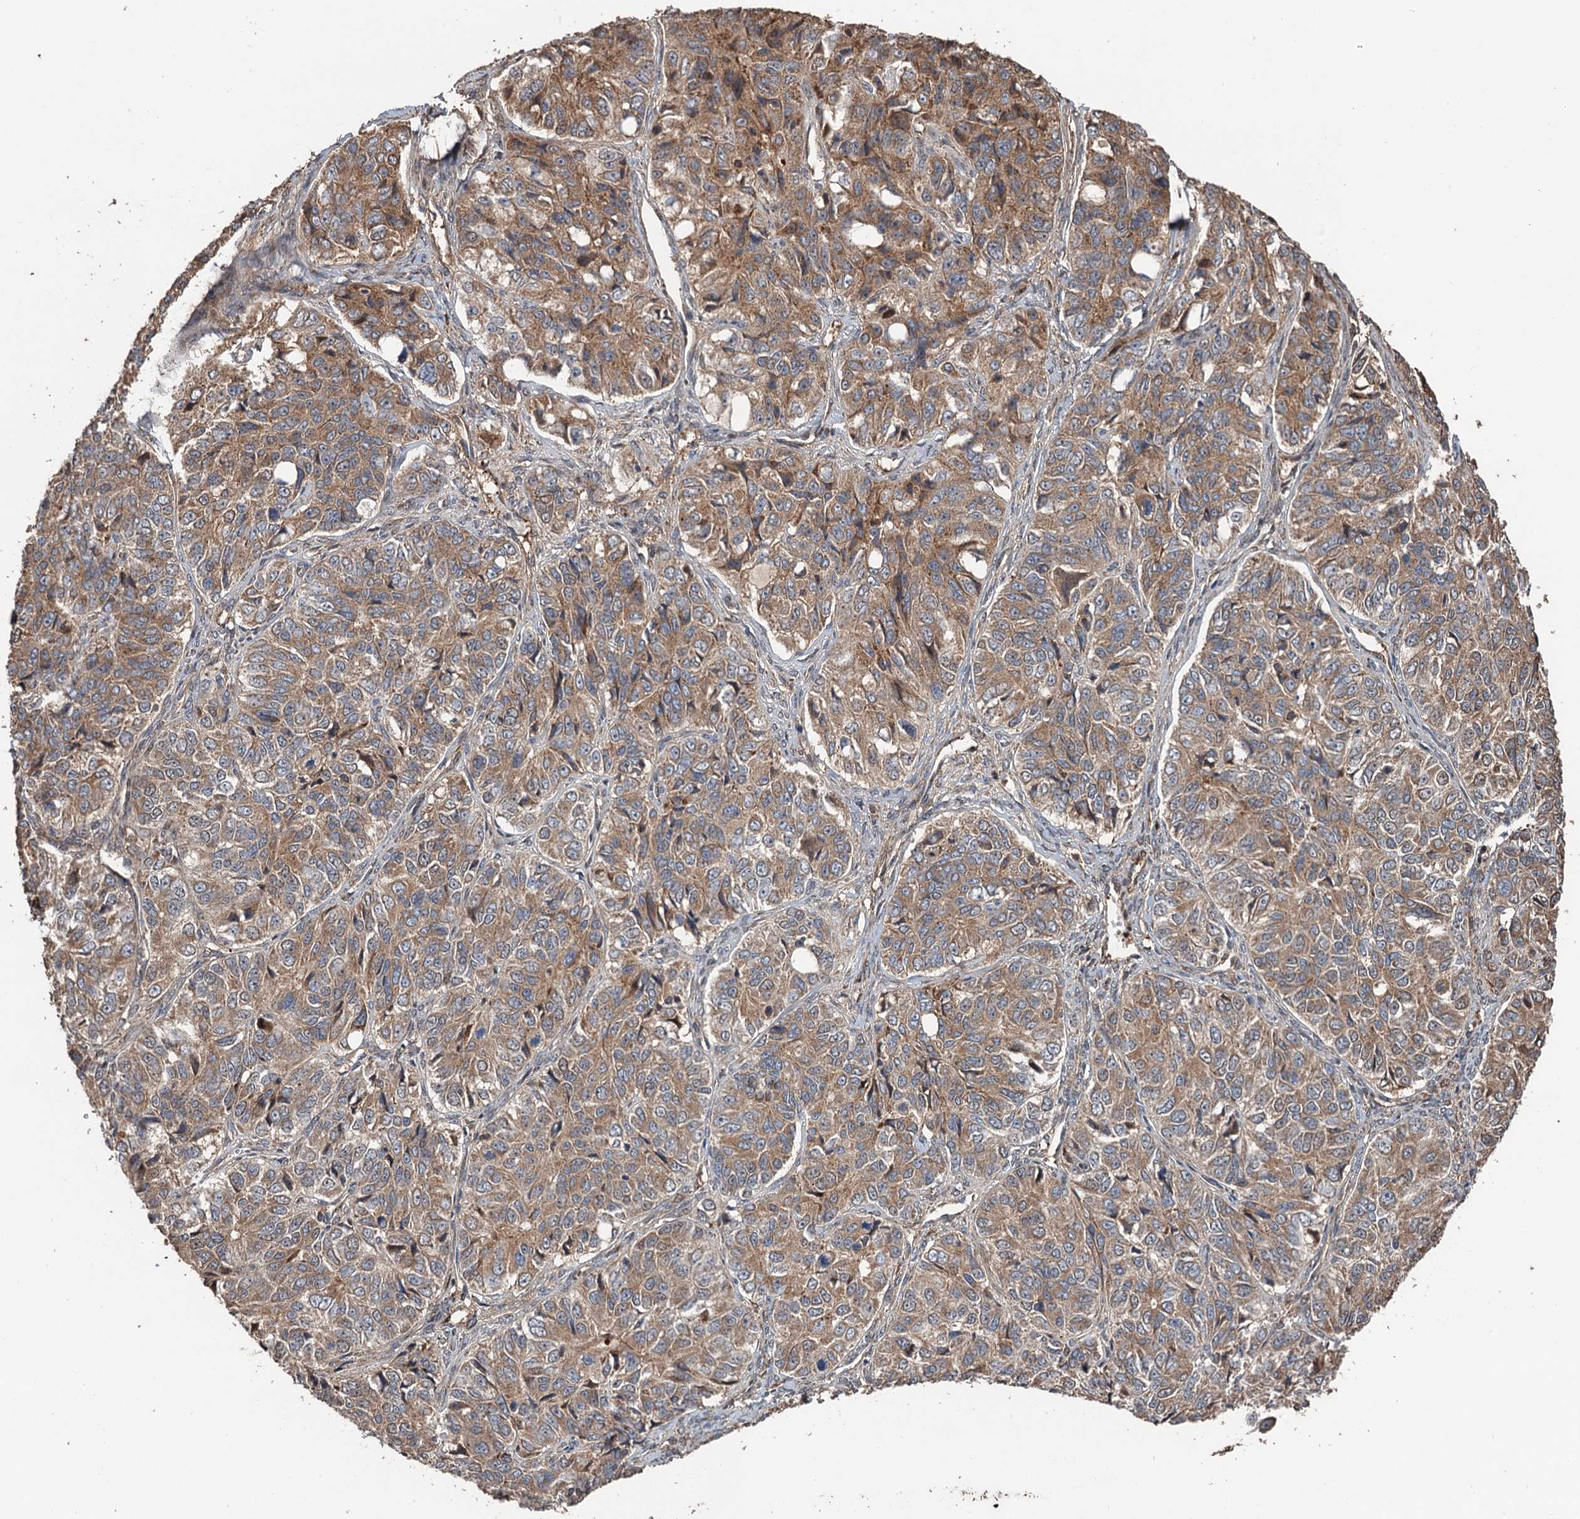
{"staining": {"intensity": "moderate", "quantity": ">75%", "location": "cytoplasmic/membranous"}, "tissue": "ovarian cancer", "cell_type": "Tumor cells", "image_type": "cancer", "snomed": [{"axis": "morphology", "description": "Carcinoma, endometroid"}, {"axis": "topography", "description": "Ovary"}], "caption": "Protein analysis of ovarian endometroid carcinoma tissue demonstrates moderate cytoplasmic/membranous staining in about >75% of tumor cells.", "gene": "DEXI", "patient": {"sex": "female", "age": 51}}